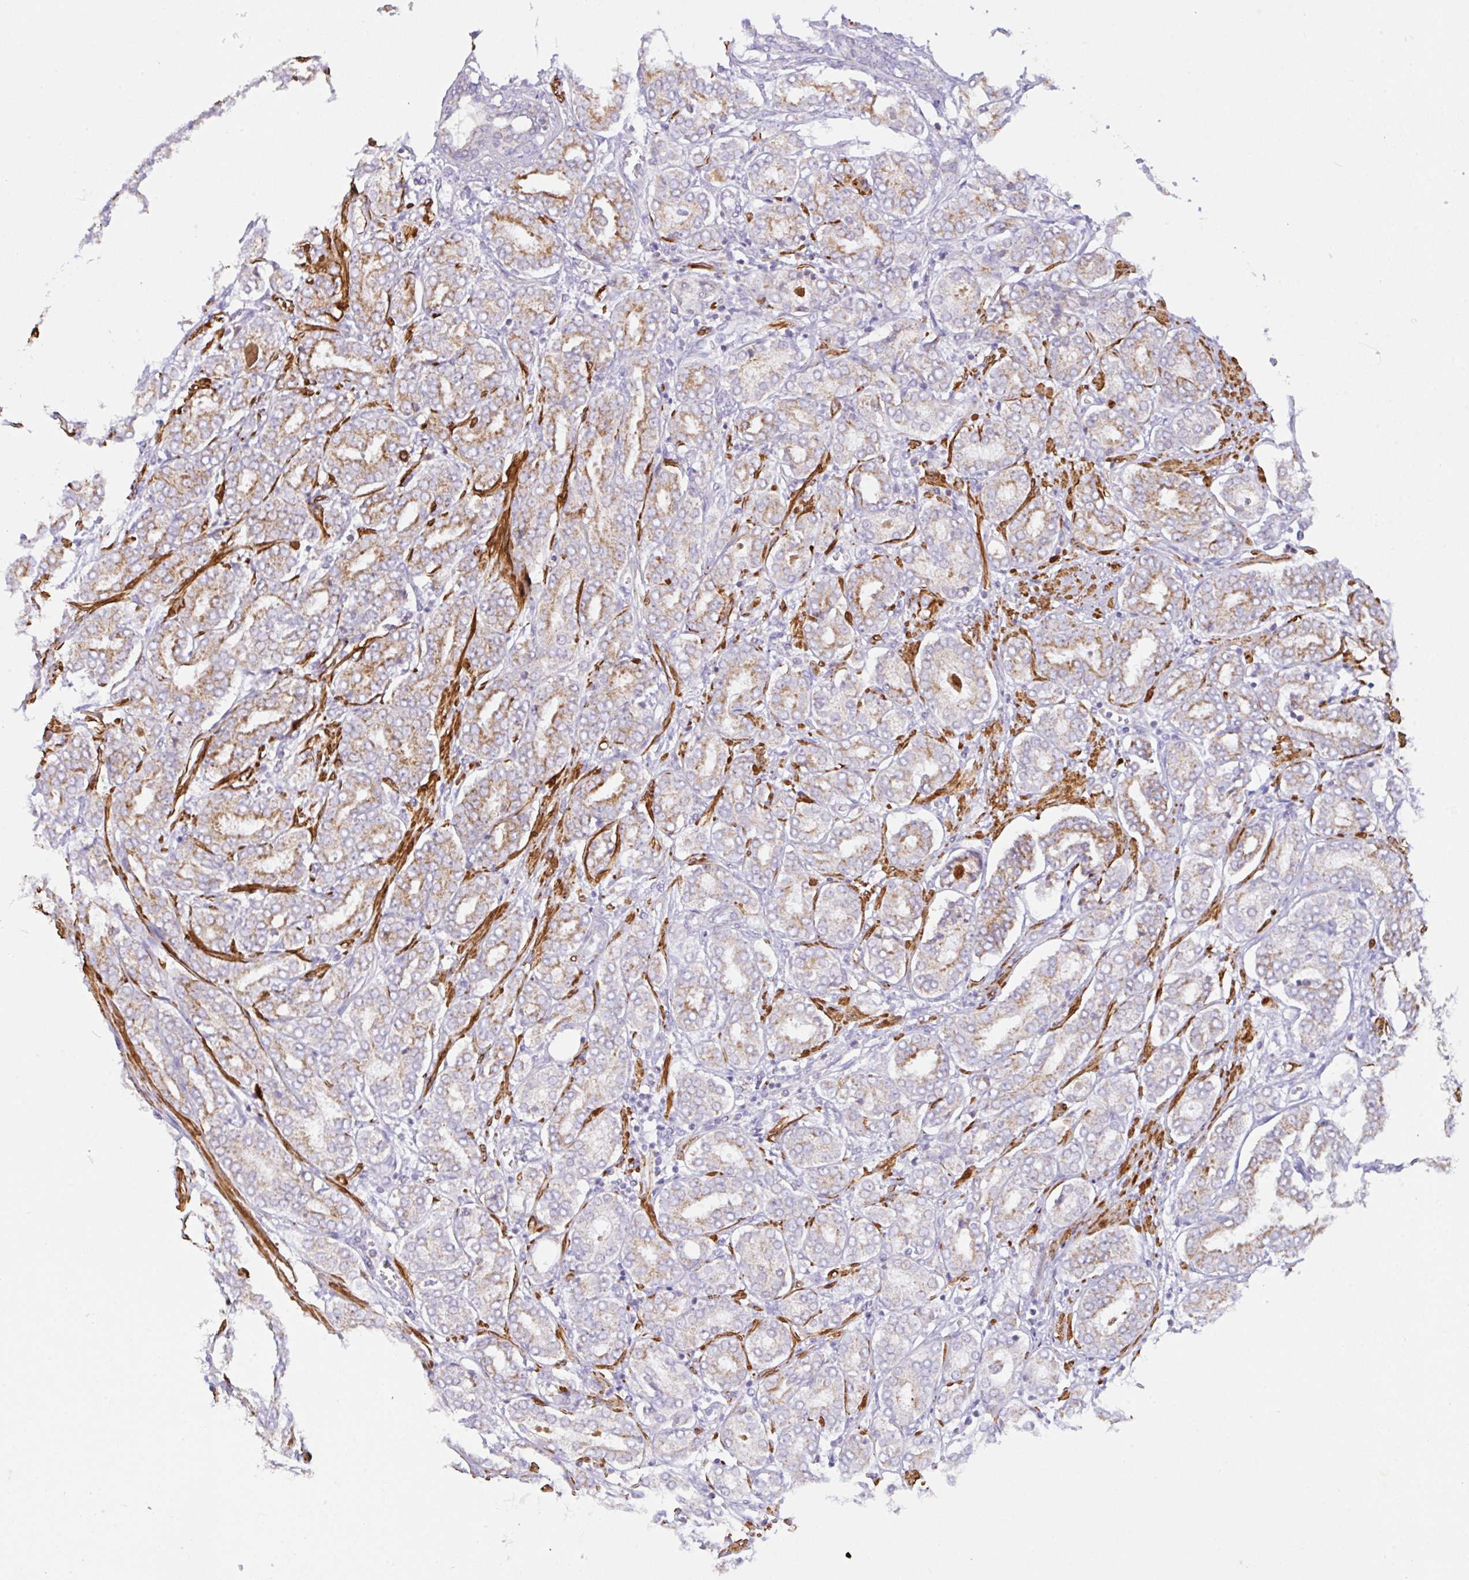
{"staining": {"intensity": "moderate", "quantity": ">75%", "location": "cytoplasmic/membranous"}, "tissue": "prostate cancer", "cell_type": "Tumor cells", "image_type": "cancer", "snomed": [{"axis": "morphology", "description": "Adenocarcinoma, High grade"}, {"axis": "topography", "description": "Prostate"}], "caption": "The micrograph demonstrates staining of prostate cancer, revealing moderate cytoplasmic/membranous protein staining (brown color) within tumor cells.", "gene": "CHDH", "patient": {"sex": "male", "age": 72}}